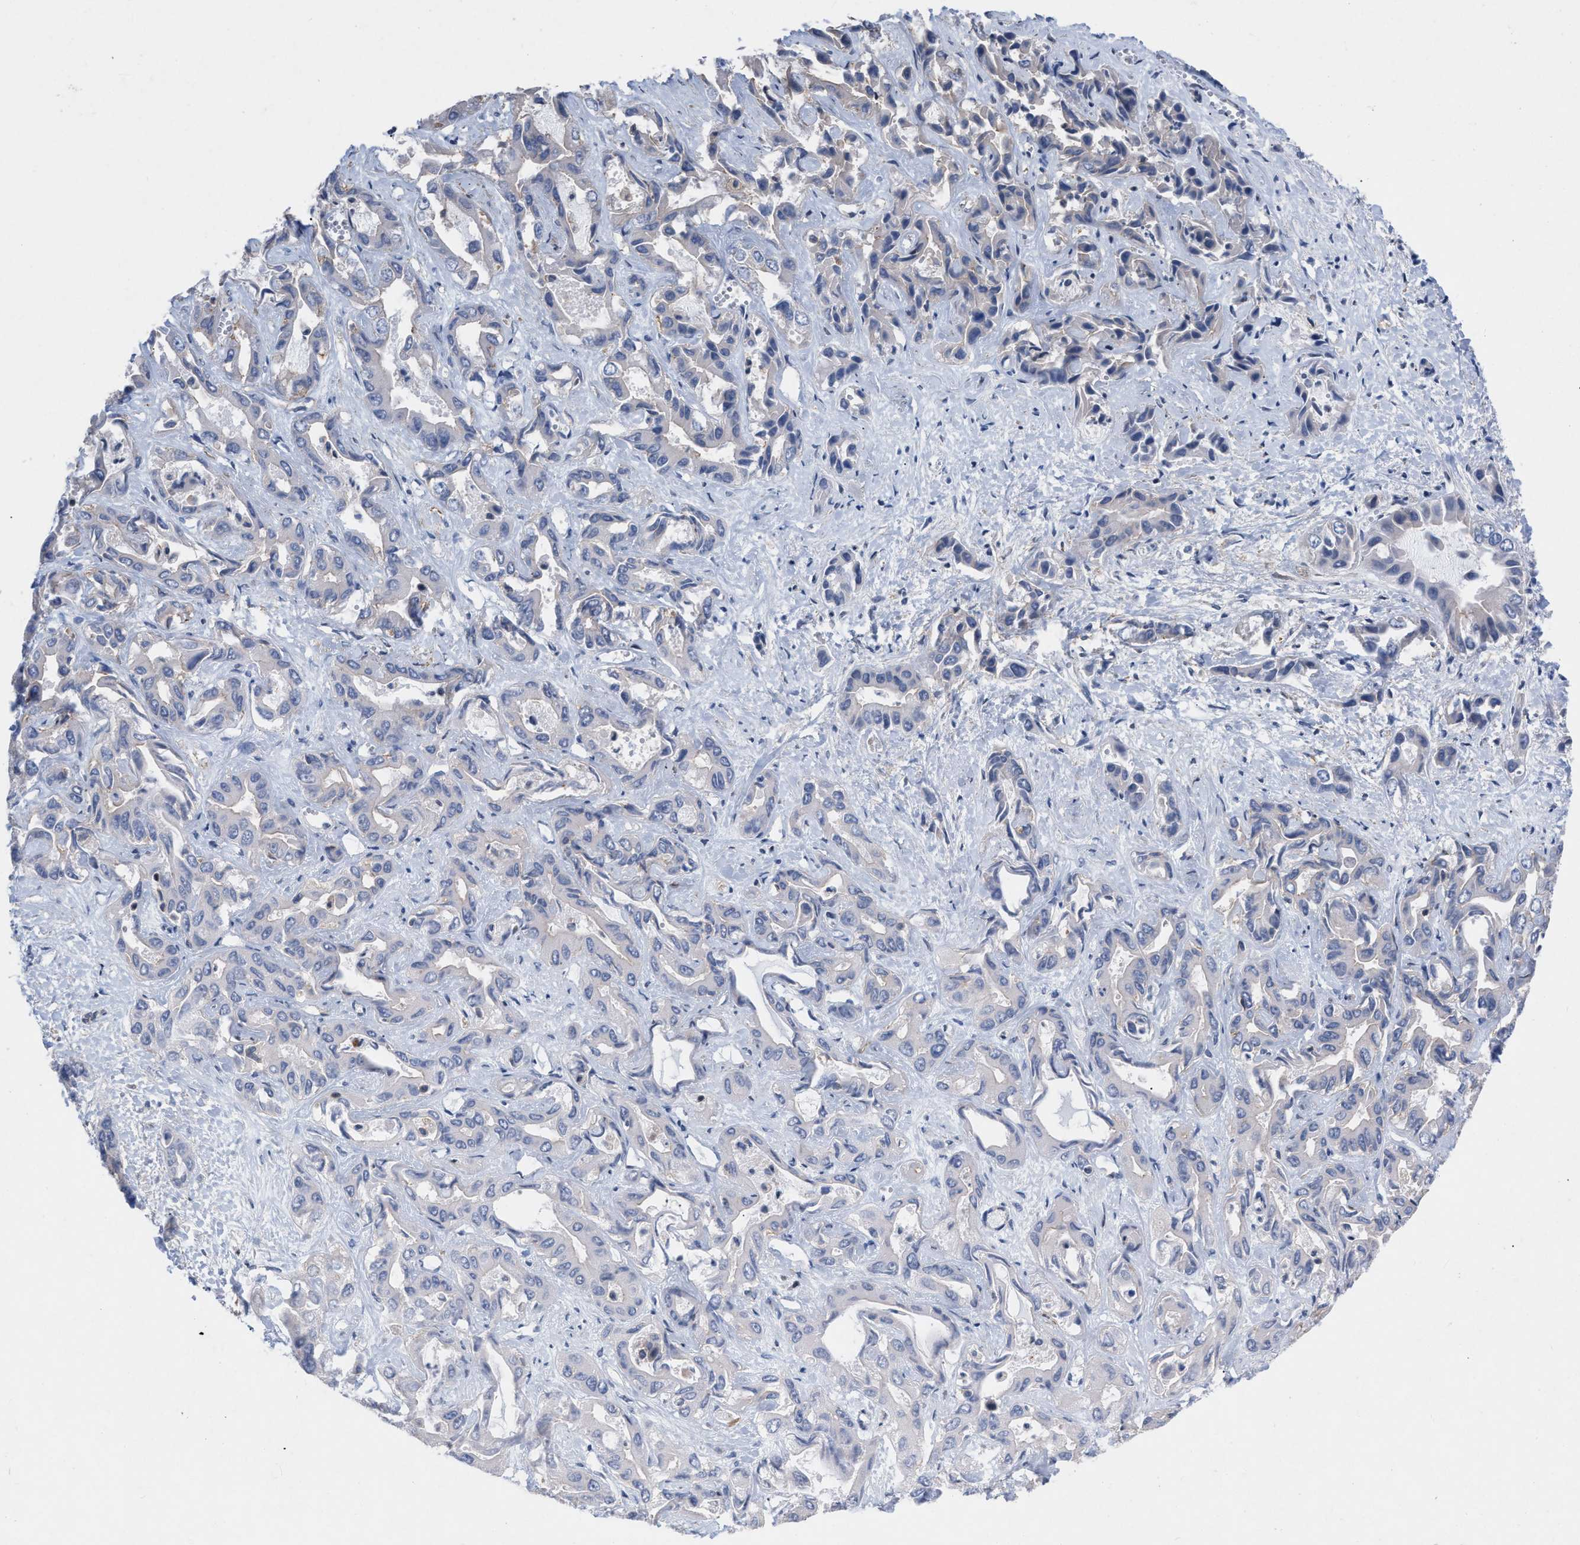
{"staining": {"intensity": "negative", "quantity": "none", "location": "none"}, "tissue": "liver cancer", "cell_type": "Tumor cells", "image_type": "cancer", "snomed": [{"axis": "morphology", "description": "Cholangiocarcinoma"}, {"axis": "topography", "description": "Liver"}], "caption": "Immunohistochemistry (IHC) of liver cancer (cholangiocarcinoma) displays no staining in tumor cells.", "gene": "TMEM131", "patient": {"sex": "female", "age": 52}}